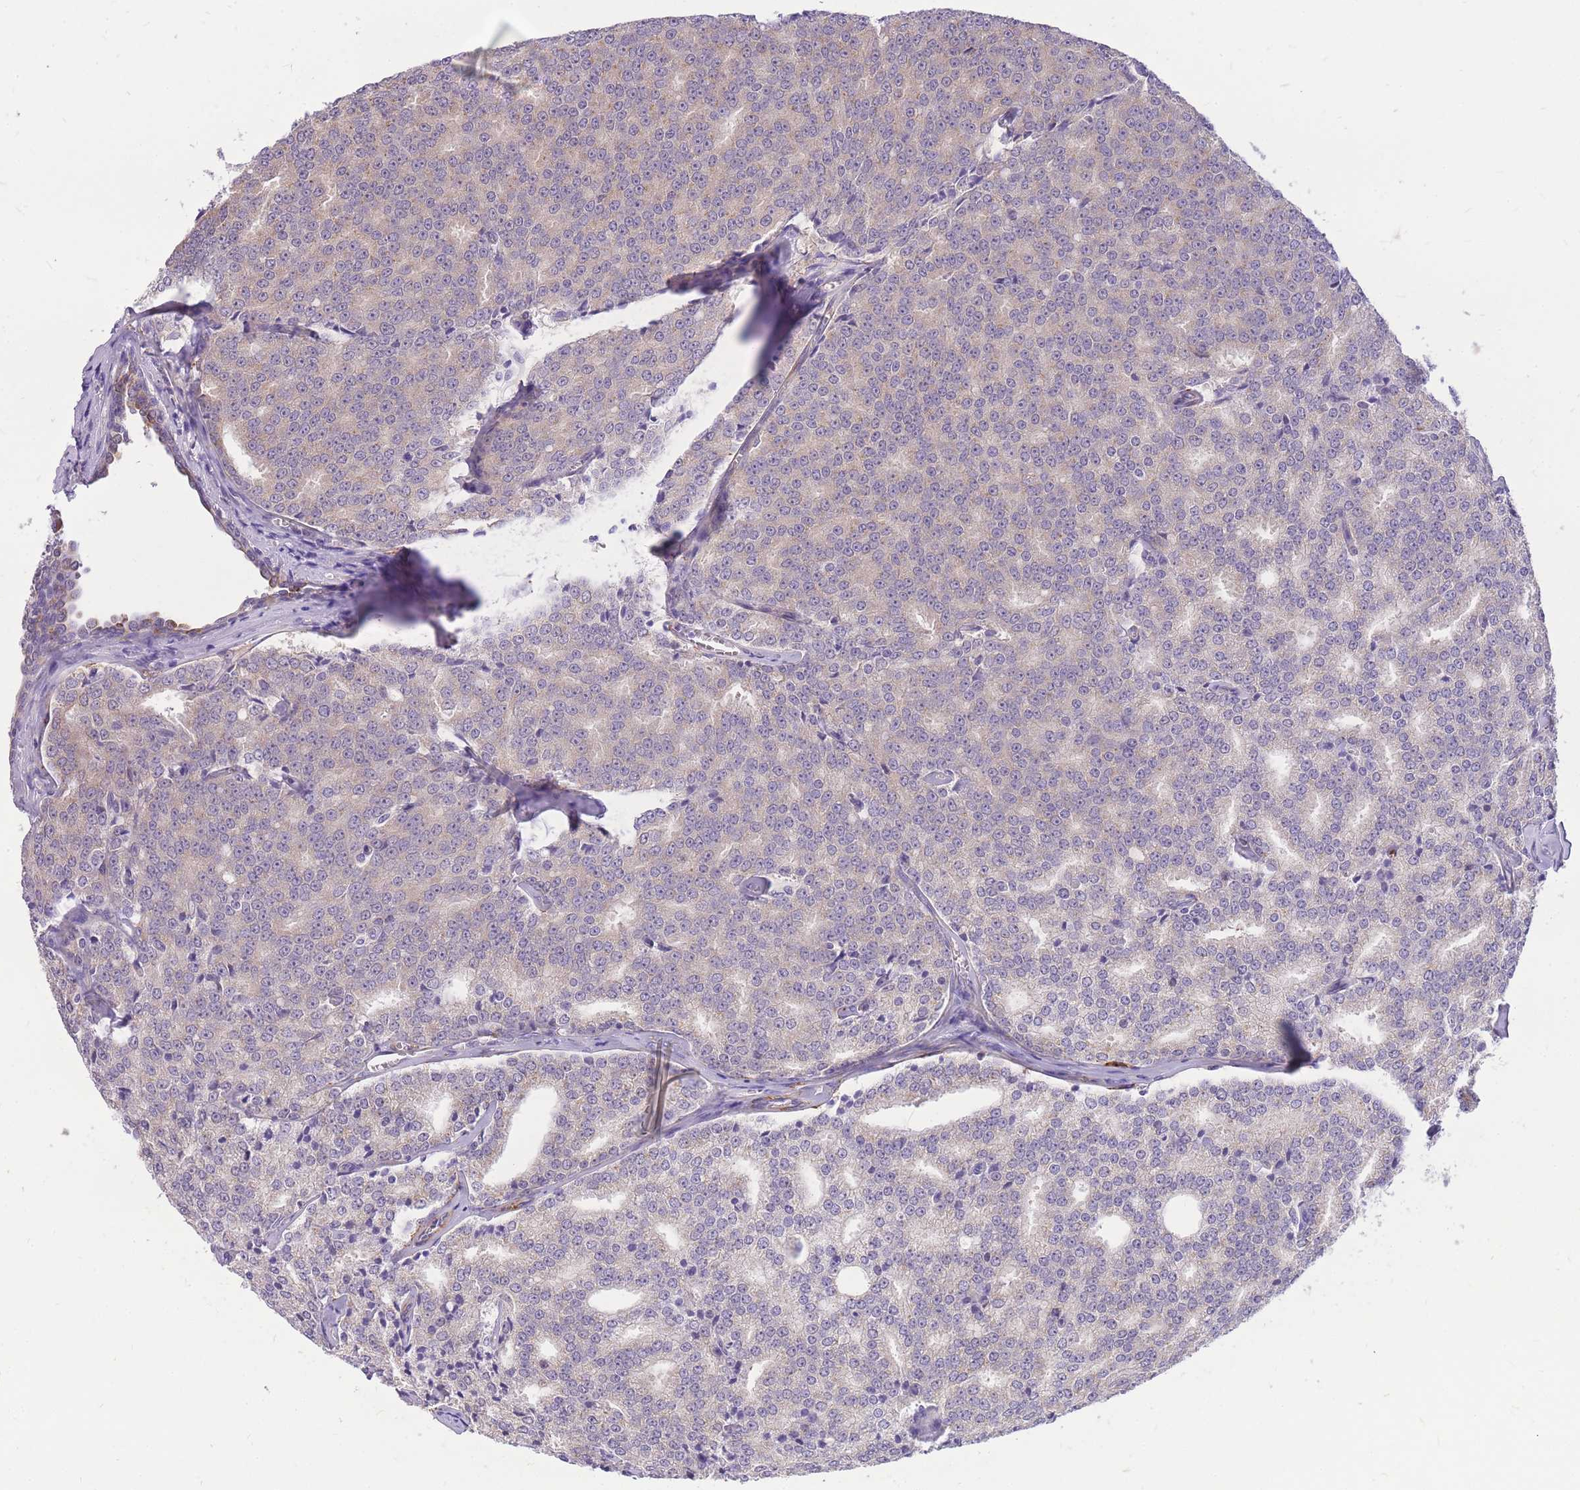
{"staining": {"intensity": "negative", "quantity": "none", "location": "none"}, "tissue": "prostate cancer", "cell_type": "Tumor cells", "image_type": "cancer", "snomed": [{"axis": "morphology", "description": "Adenocarcinoma, Low grade"}, {"axis": "topography", "description": "Prostate"}], "caption": "This is an IHC image of human adenocarcinoma (low-grade) (prostate). There is no staining in tumor cells.", "gene": "S100PBP", "patient": {"sex": "male", "age": 60}}